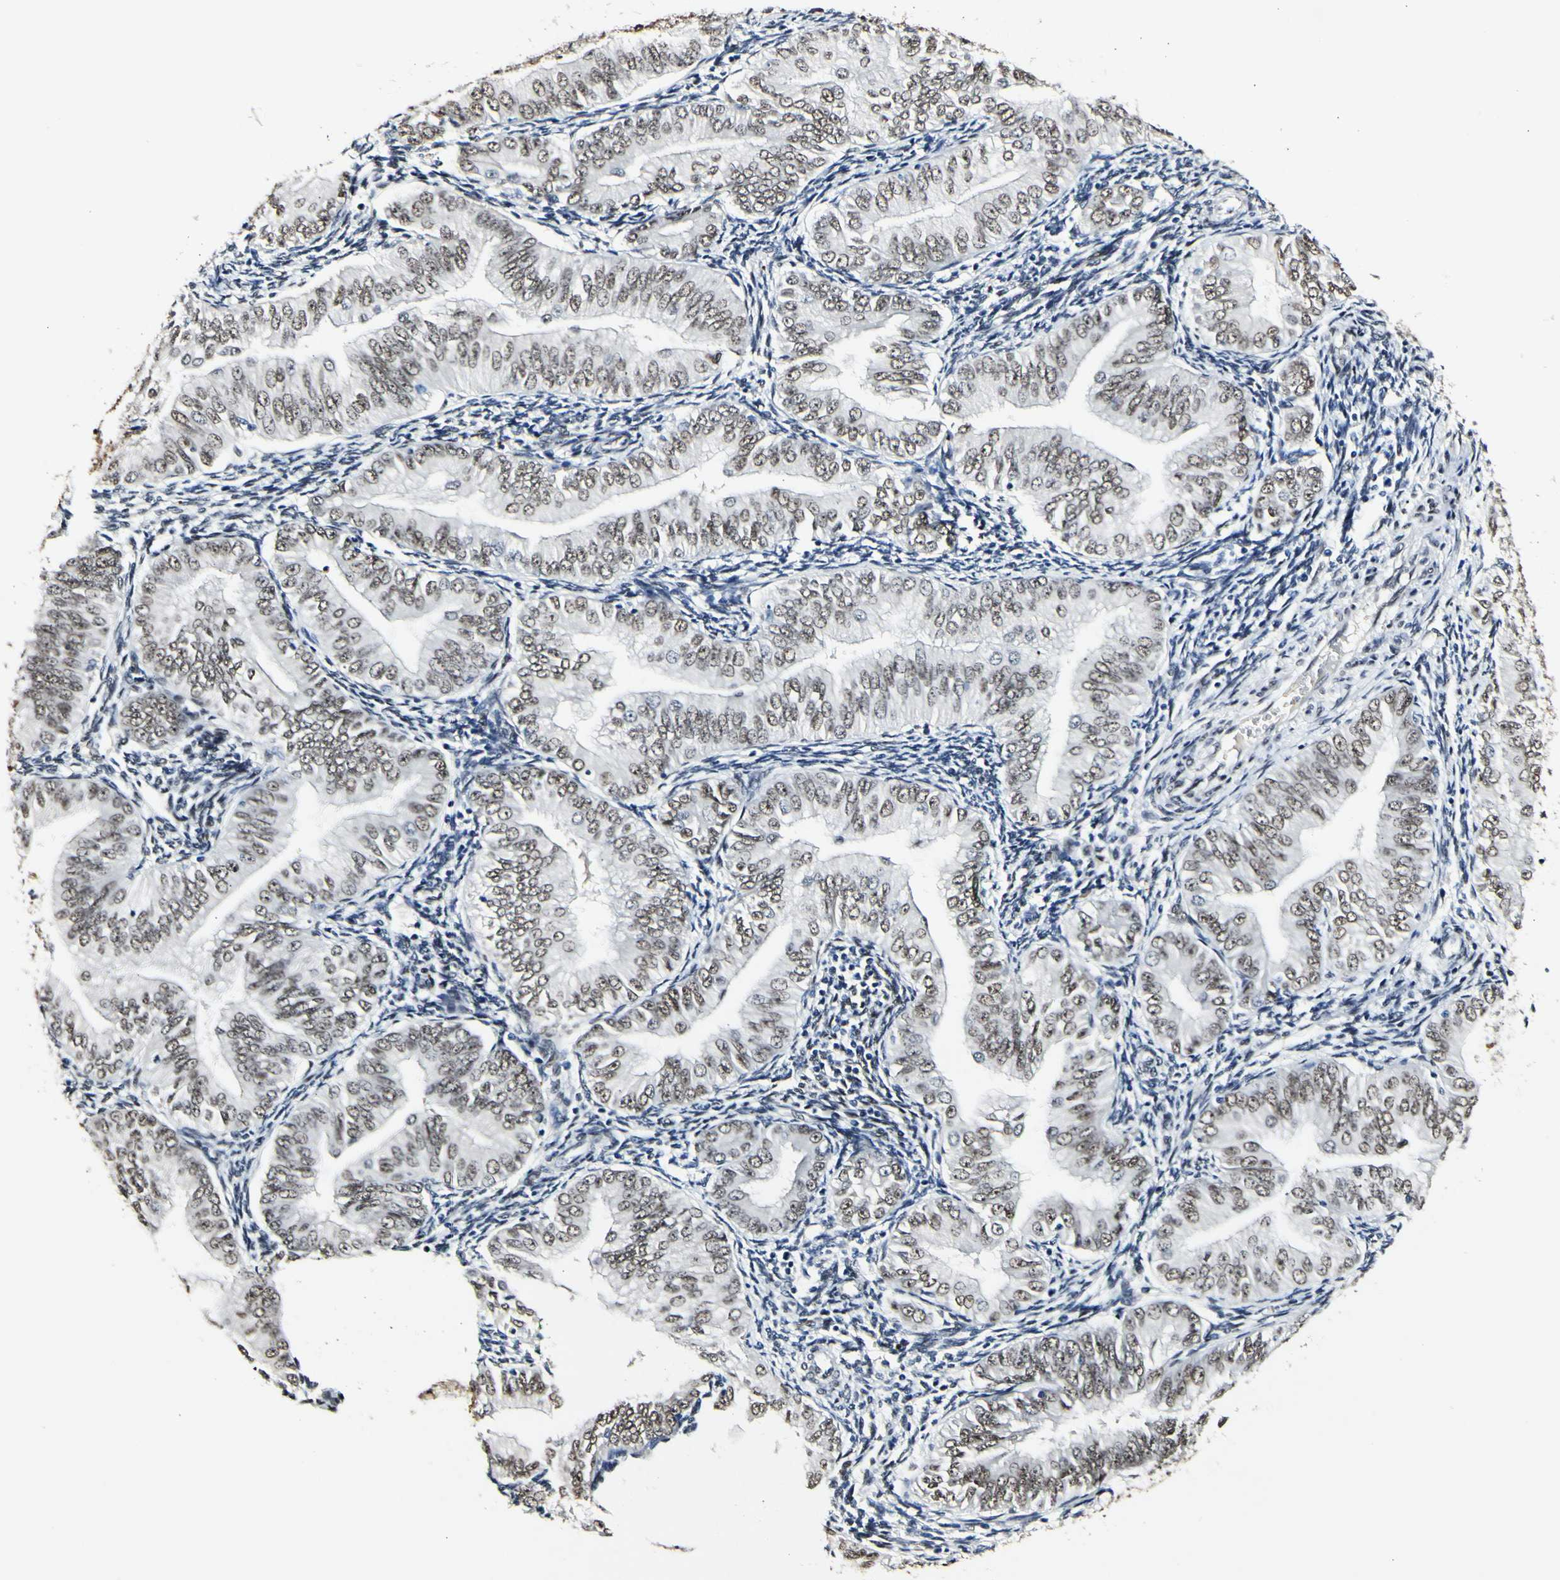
{"staining": {"intensity": "weak", "quantity": ">75%", "location": "nuclear"}, "tissue": "endometrial cancer", "cell_type": "Tumor cells", "image_type": "cancer", "snomed": [{"axis": "morphology", "description": "Normal tissue, NOS"}, {"axis": "morphology", "description": "Adenocarcinoma, NOS"}, {"axis": "topography", "description": "Endometrium"}], "caption": "Endometrial cancer (adenocarcinoma) stained with immunohistochemistry (IHC) demonstrates weak nuclear expression in approximately >75% of tumor cells.", "gene": "NFIA", "patient": {"sex": "female", "age": 53}}